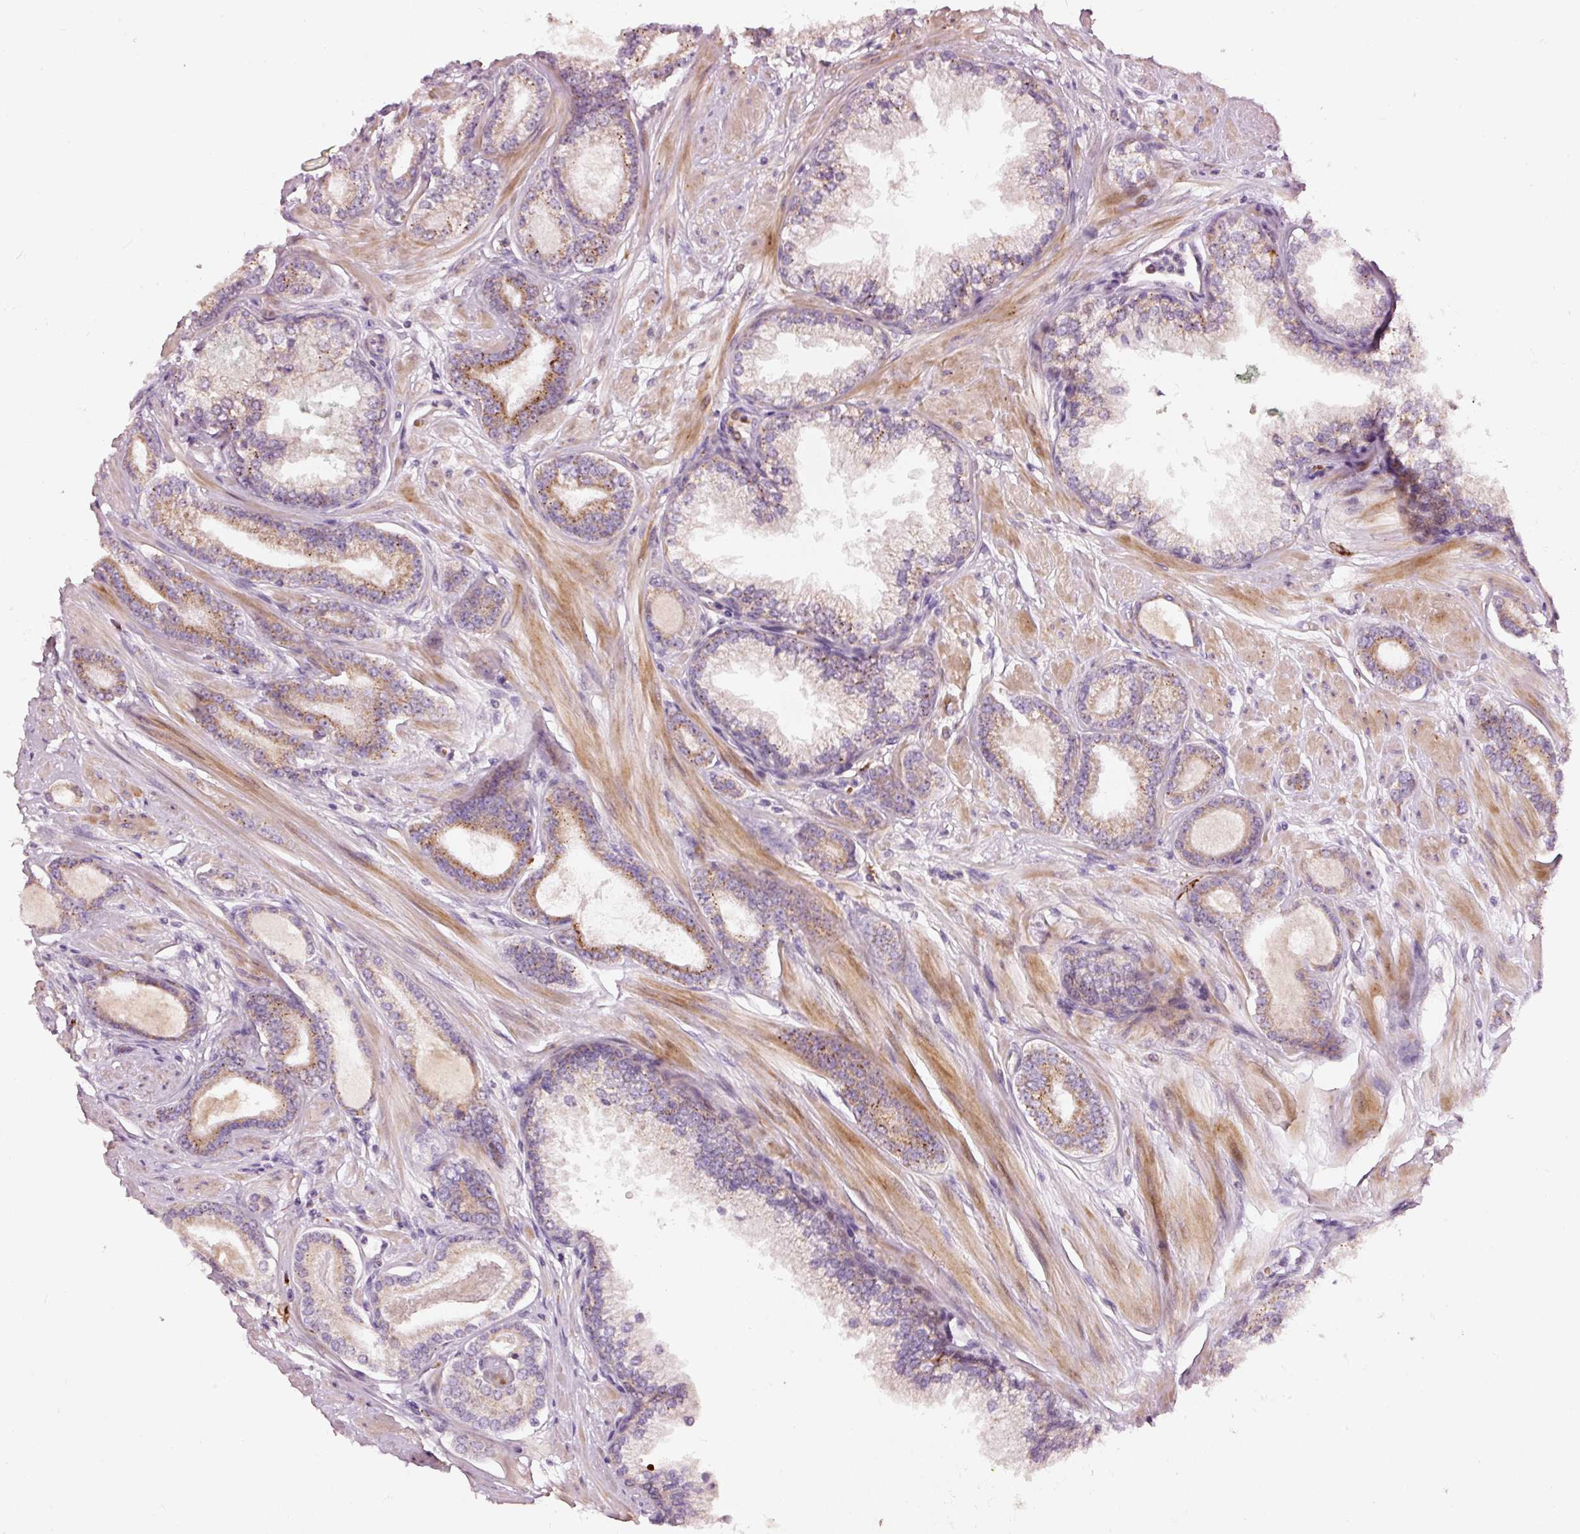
{"staining": {"intensity": "moderate", "quantity": "<25%", "location": "cytoplasmic/membranous"}, "tissue": "prostate cancer", "cell_type": "Tumor cells", "image_type": "cancer", "snomed": [{"axis": "morphology", "description": "Adenocarcinoma, Low grade"}, {"axis": "topography", "description": "Prostate"}], "caption": "High-power microscopy captured an immunohistochemistry (IHC) photomicrograph of prostate low-grade adenocarcinoma, revealing moderate cytoplasmic/membranous staining in about <25% of tumor cells.", "gene": "KLHL21", "patient": {"sex": "male", "age": 60}}